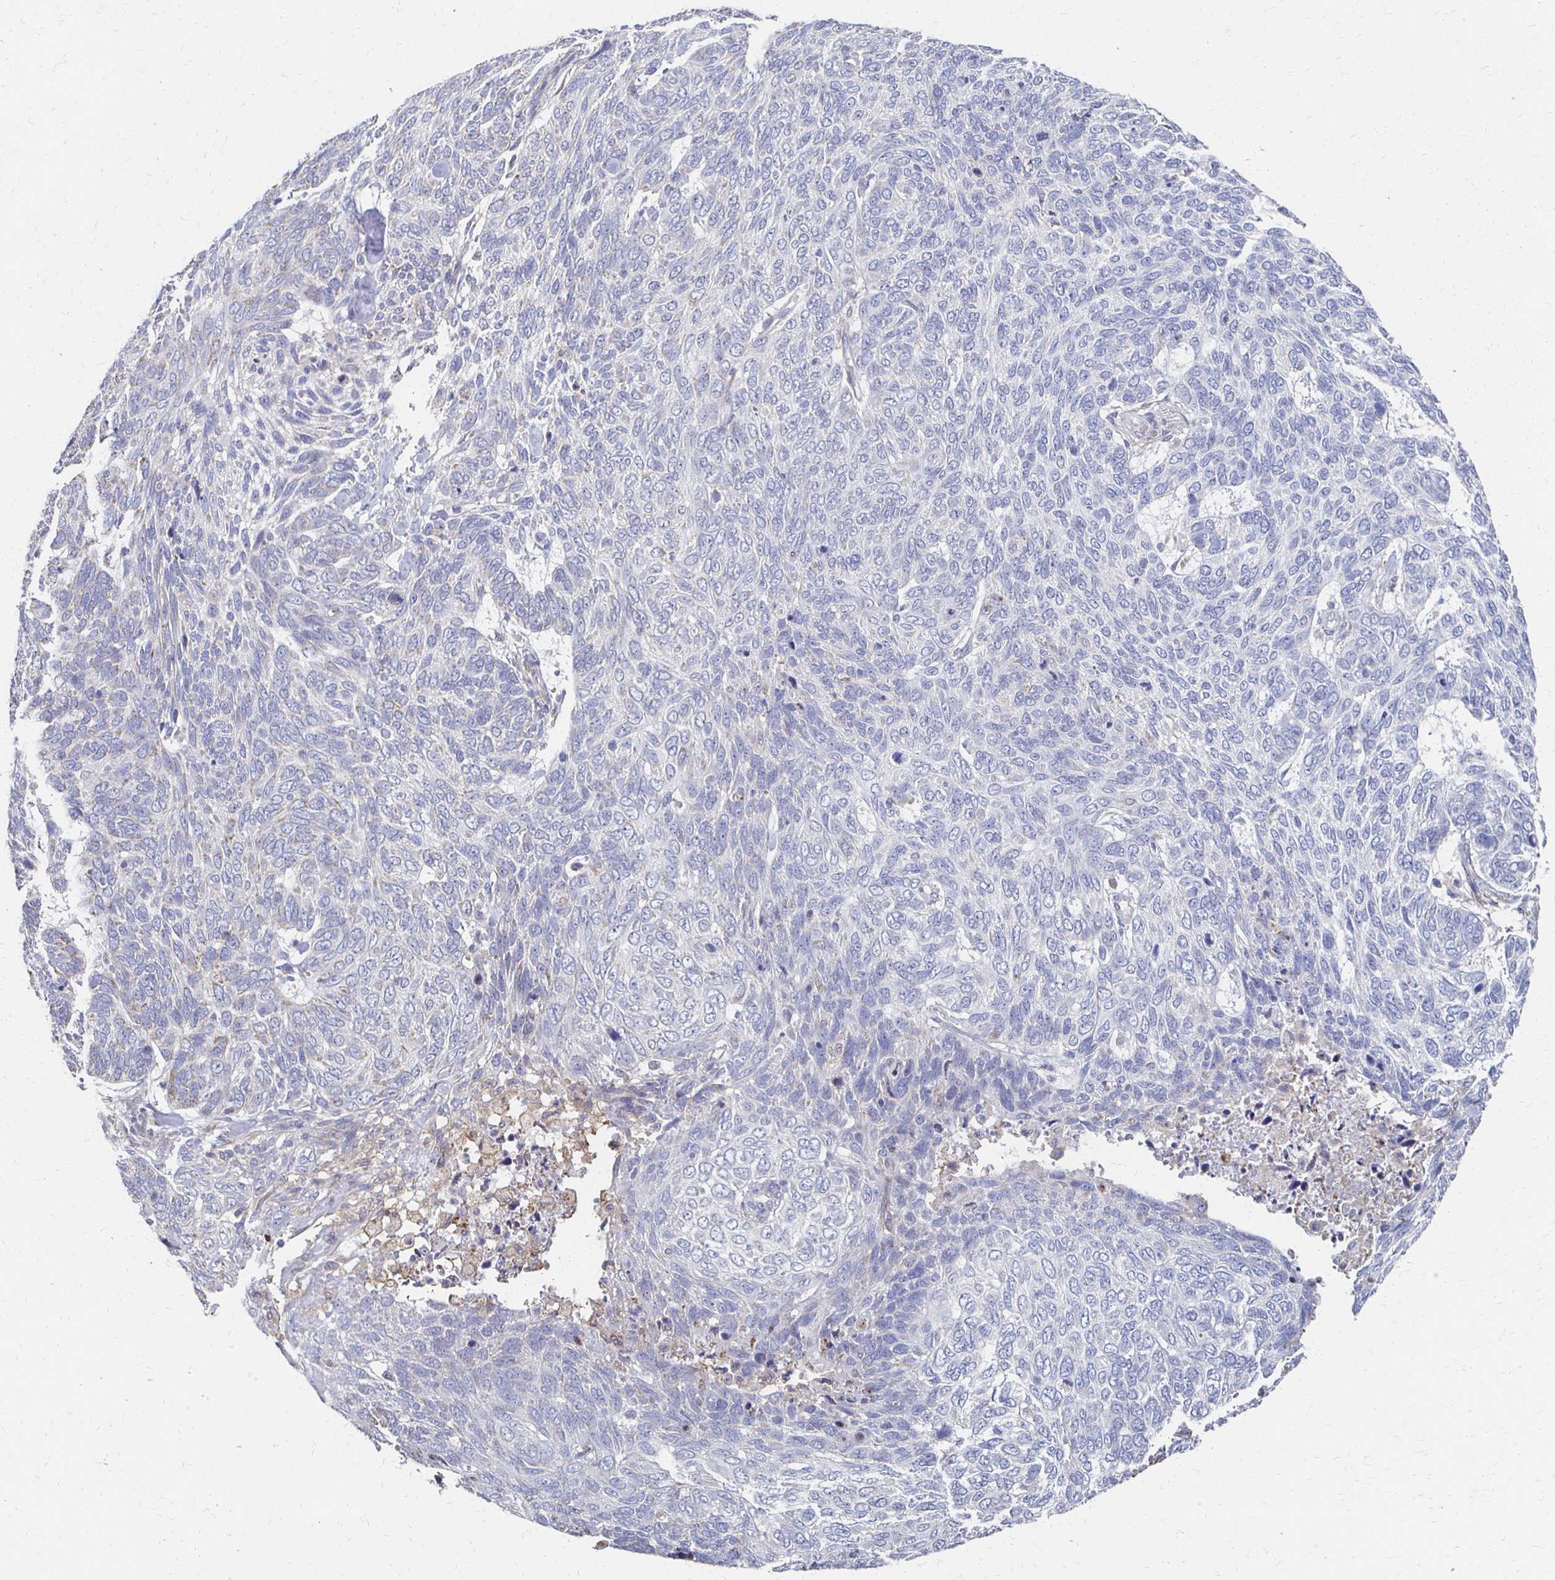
{"staining": {"intensity": "negative", "quantity": "none", "location": "none"}, "tissue": "skin cancer", "cell_type": "Tumor cells", "image_type": "cancer", "snomed": [{"axis": "morphology", "description": "Basal cell carcinoma"}, {"axis": "topography", "description": "Skin"}], "caption": "Tumor cells show no significant expression in skin cancer (basal cell carcinoma).", "gene": "CX3CR1", "patient": {"sex": "female", "age": 65}}